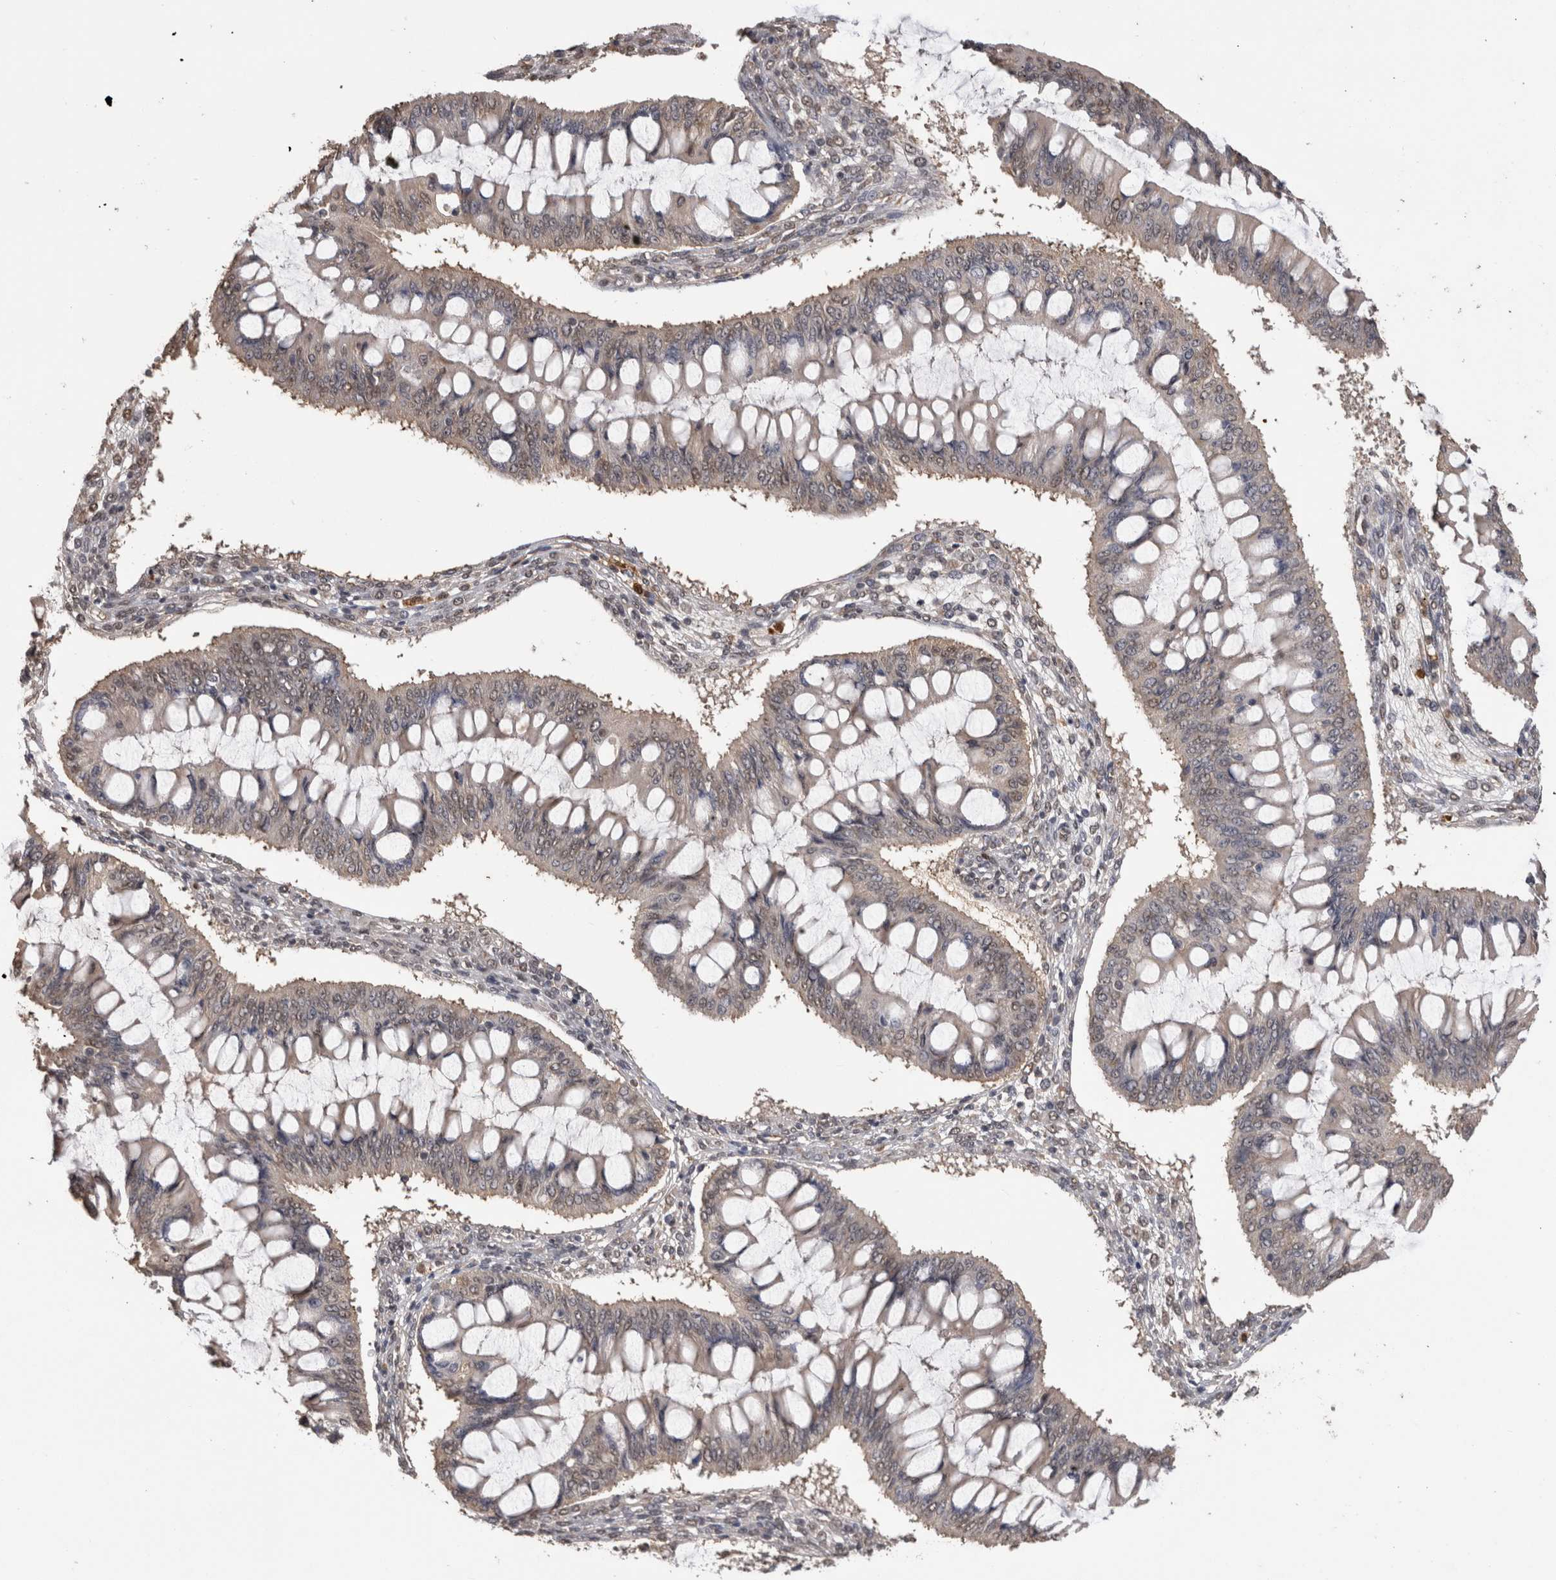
{"staining": {"intensity": "weak", "quantity": "<25%", "location": "cytoplasmic/membranous,nuclear"}, "tissue": "ovarian cancer", "cell_type": "Tumor cells", "image_type": "cancer", "snomed": [{"axis": "morphology", "description": "Cystadenocarcinoma, mucinous, NOS"}, {"axis": "topography", "description": "Ovary"}], "caption": "A high-resolution image shows immunohistochemistry (IHC) staining of mucinous cystadenocarcinoma (ovarian), which demonstrates no significant staining in tumor cells. (DAB (3,3'-diaminobenzidine) IHC, high magnification).", "gene": "PAK4", "patient": {"sex": "female", "age": 73}}